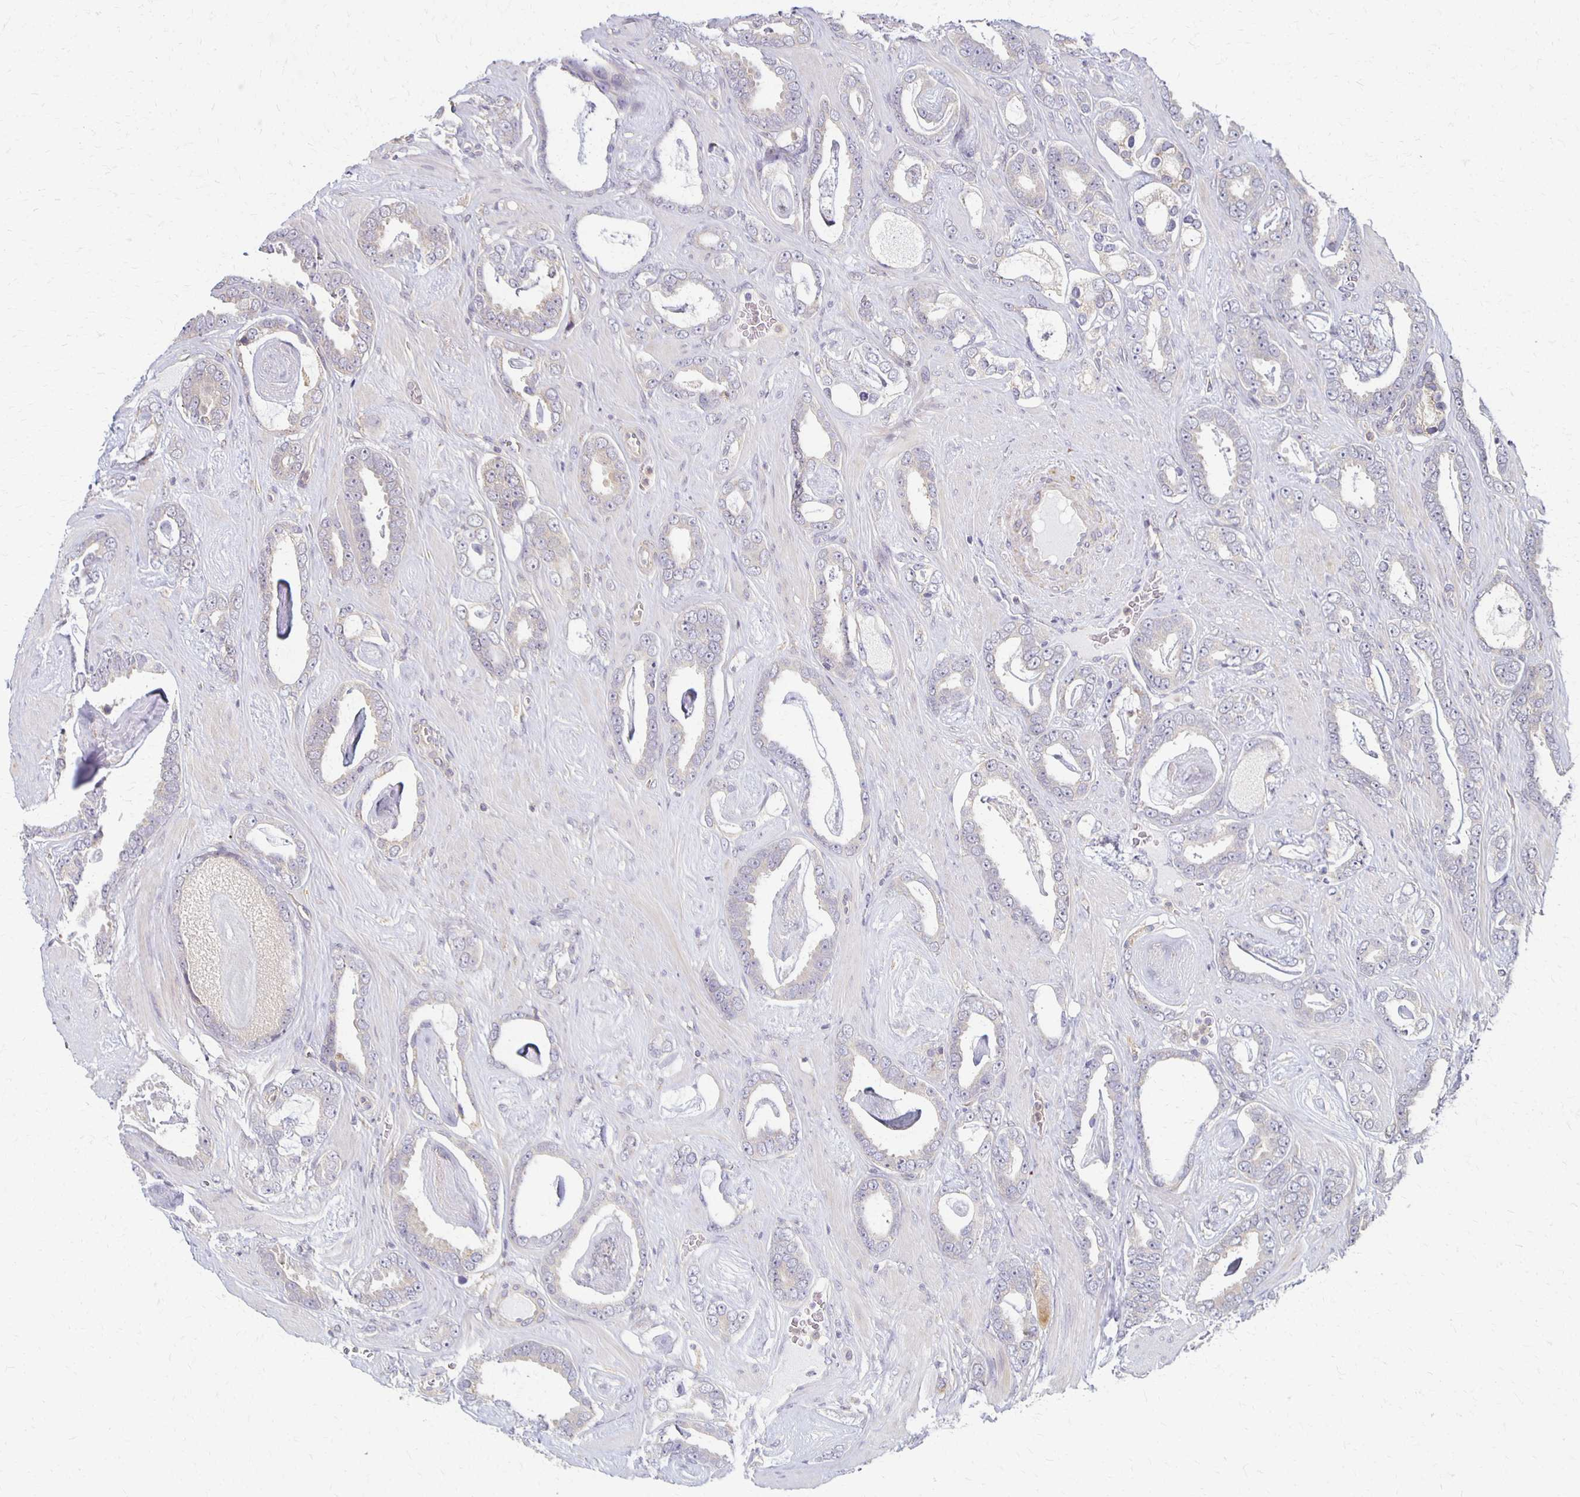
{"staining": {"intensity": "weak", "quantity": "<25%", "location": "cytoplasmic/membranous"}, "tissue": "prostate cancer", "cell_type": "Tumor cells", "image_type": "cancer", "snomed": [{"axis": "morphology", "description": "Adenocarcinoma, High grade"}, {"axis": "topography", "description": "Prostate"}], "caption": "This is an immunohistochemistry histopathology image of human prostate high-grade adenocarcinoma. There is no staining in tumor cells.", "gene": "GPX4", "patient": {"sex": "male", "age": 63}}